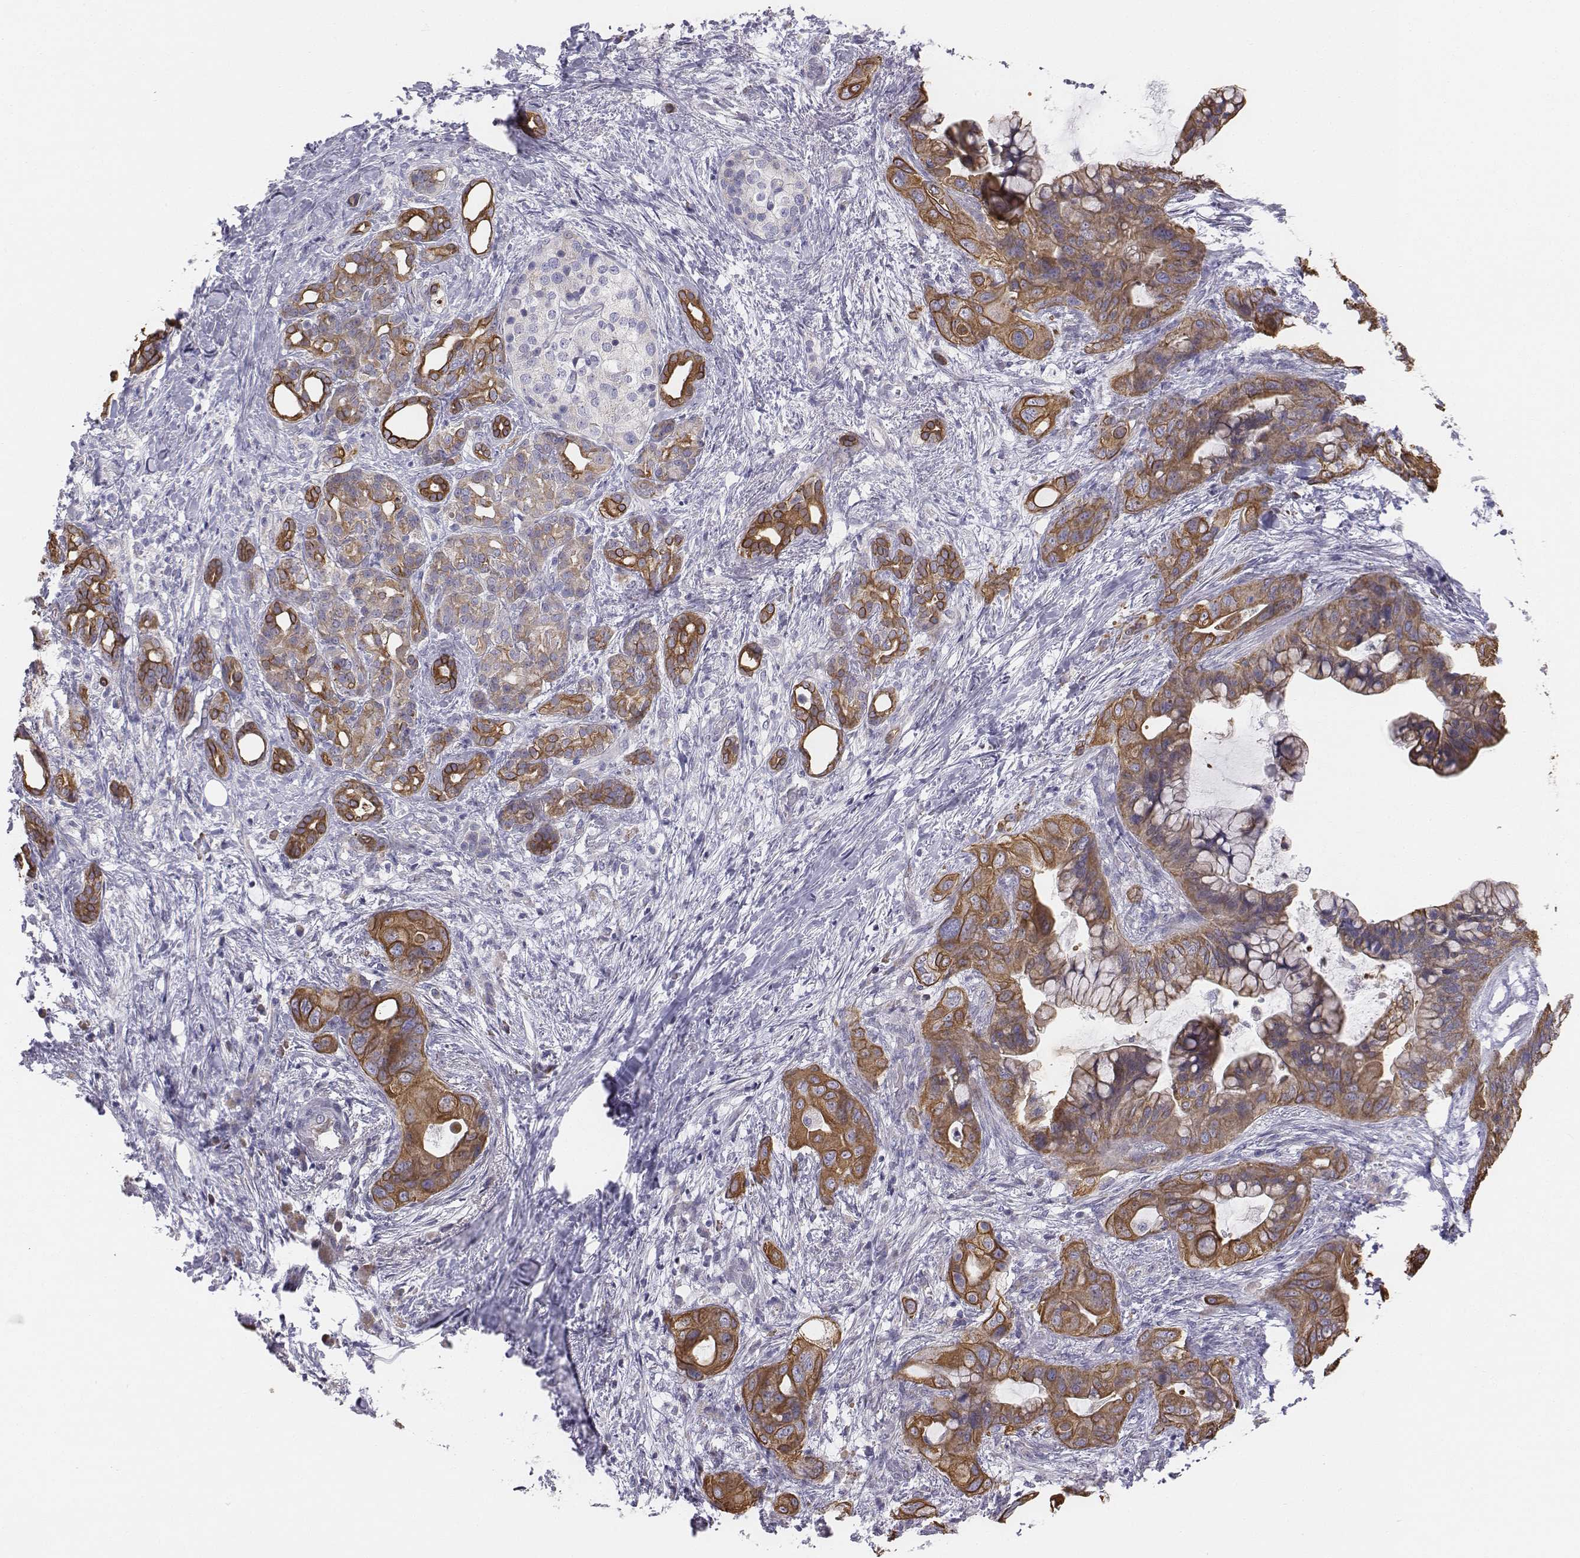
{"staining": {"intensity": "moderate", "quantity": ">75%", "location": "cytoplasmic/membranous"}, "tissue": "pancreatic cancer", "cell_type": "Tumor cells", "image_type": "cancer", "snomed": [{"axis": "morphology", "description": "Adenocarcinoma, NOS"}, {"axis": "topography", "description": "Pancreas"}], "caption": "A histopathology image of human adenocarcinoma (pancreatic) stained for a protein reveals moderate cytoplasmic/membranous brown staining in tumor cells. Nuclei are stained in blue.", "gene": "CHST14", "patient": {"sex": "male", "age": 71}}